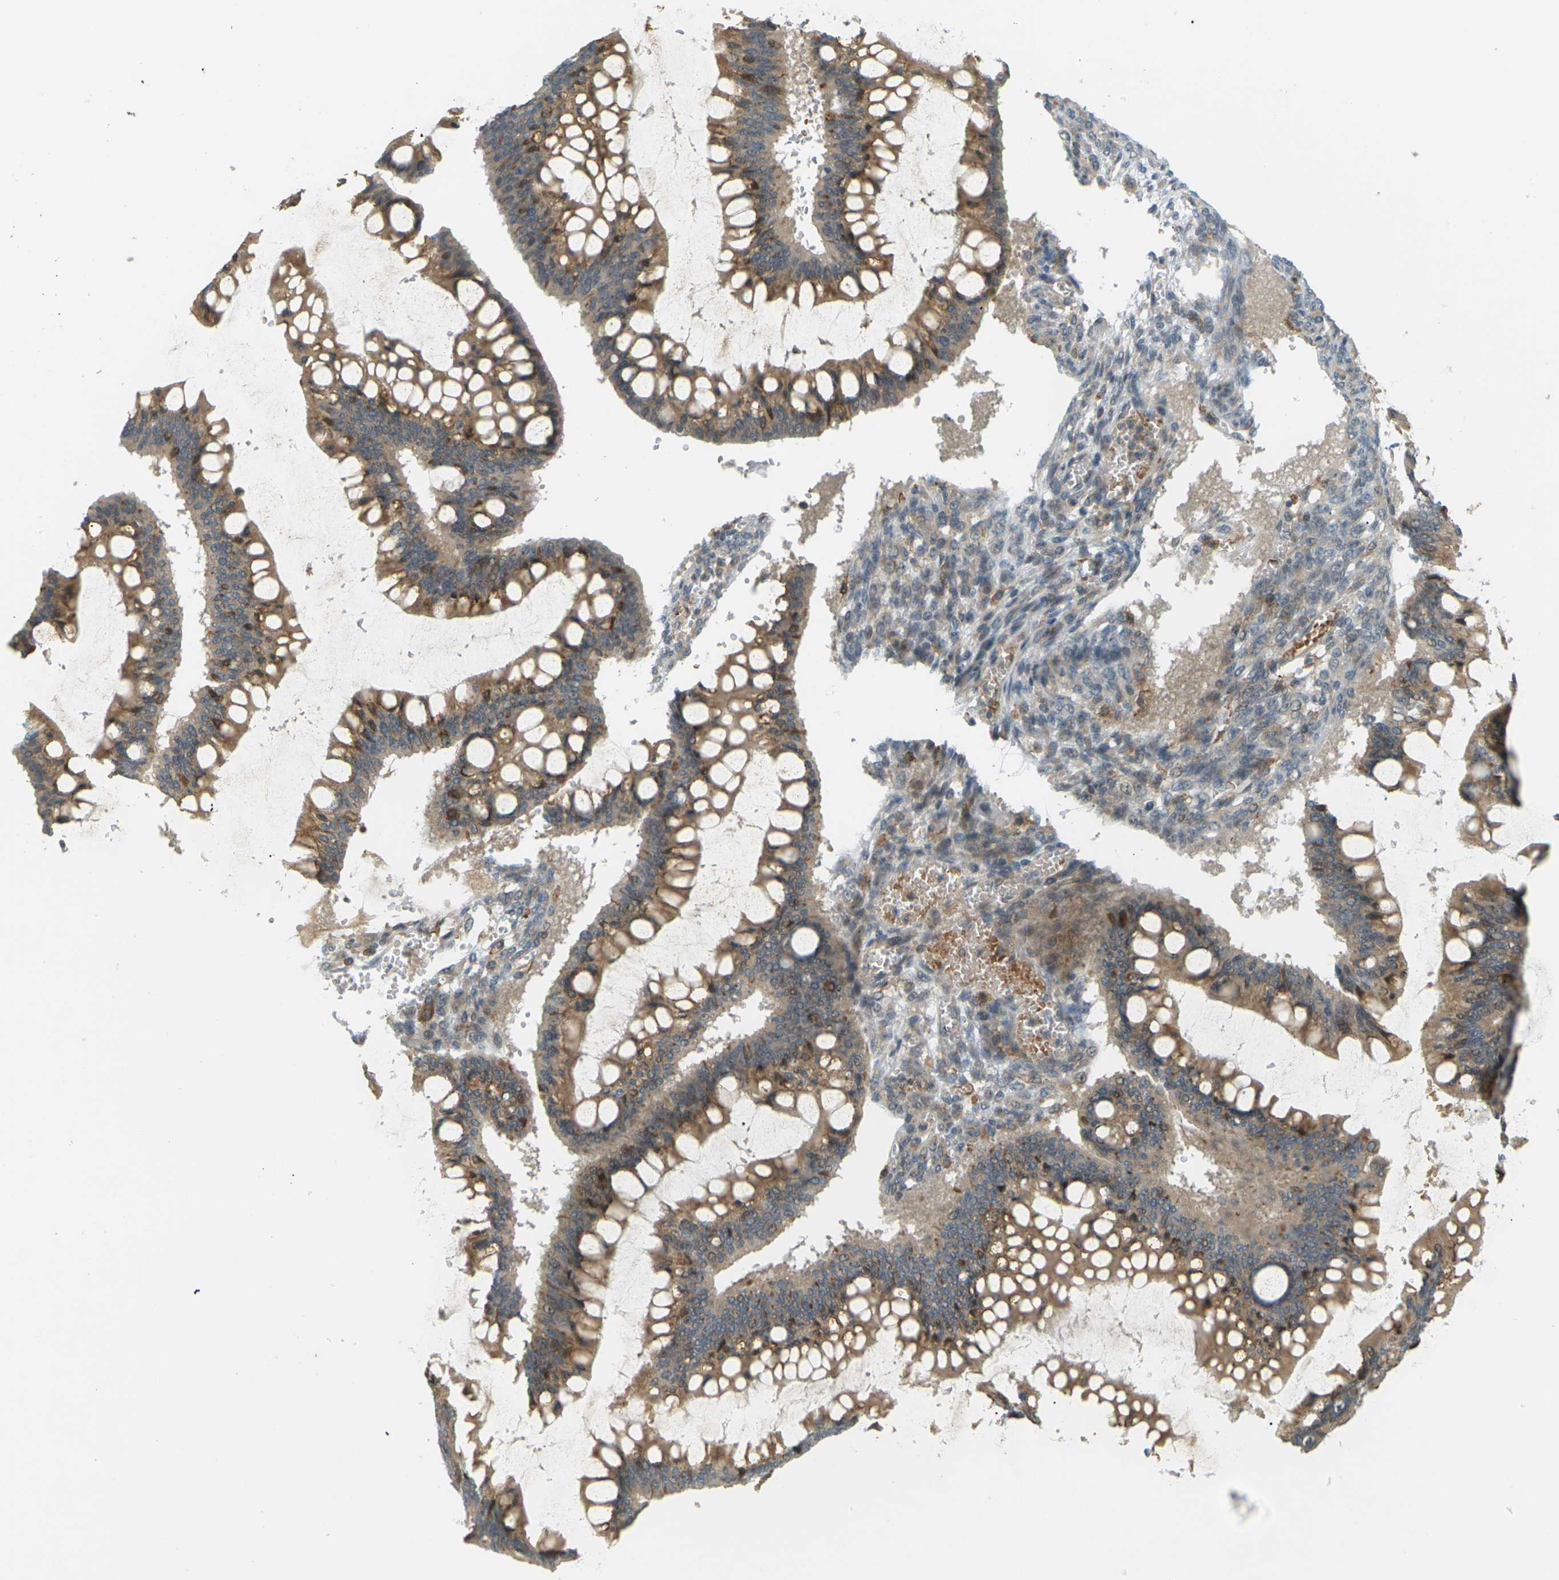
{"staining": {"intensity": "moderate", "quantity": ">75%", "location": "cytoplasmic/membranous"}, "tissue": "ovarian cancer", "cell_type": "Tumor cells", "image_type": "cancer", "snomed": [{"axis": "morphology", "description": "Cystadenocarcinoma, mucinous, NOS"}, {"axis": "topography", "description": "Ovary"}], "caption": "Tumor cells reveal medium levels of moderate cytoplasmic/membranous positivity in approximately >75% of cells in human mucinous cystadenocarcinoma (ovarian). The staining is performed using DAB brown chromogen to label protein expression. The nuclei are counter-stained blue using hematoxylin.", "gene": "SOCS6", "patient": {"sex": "female", "age": 73}}